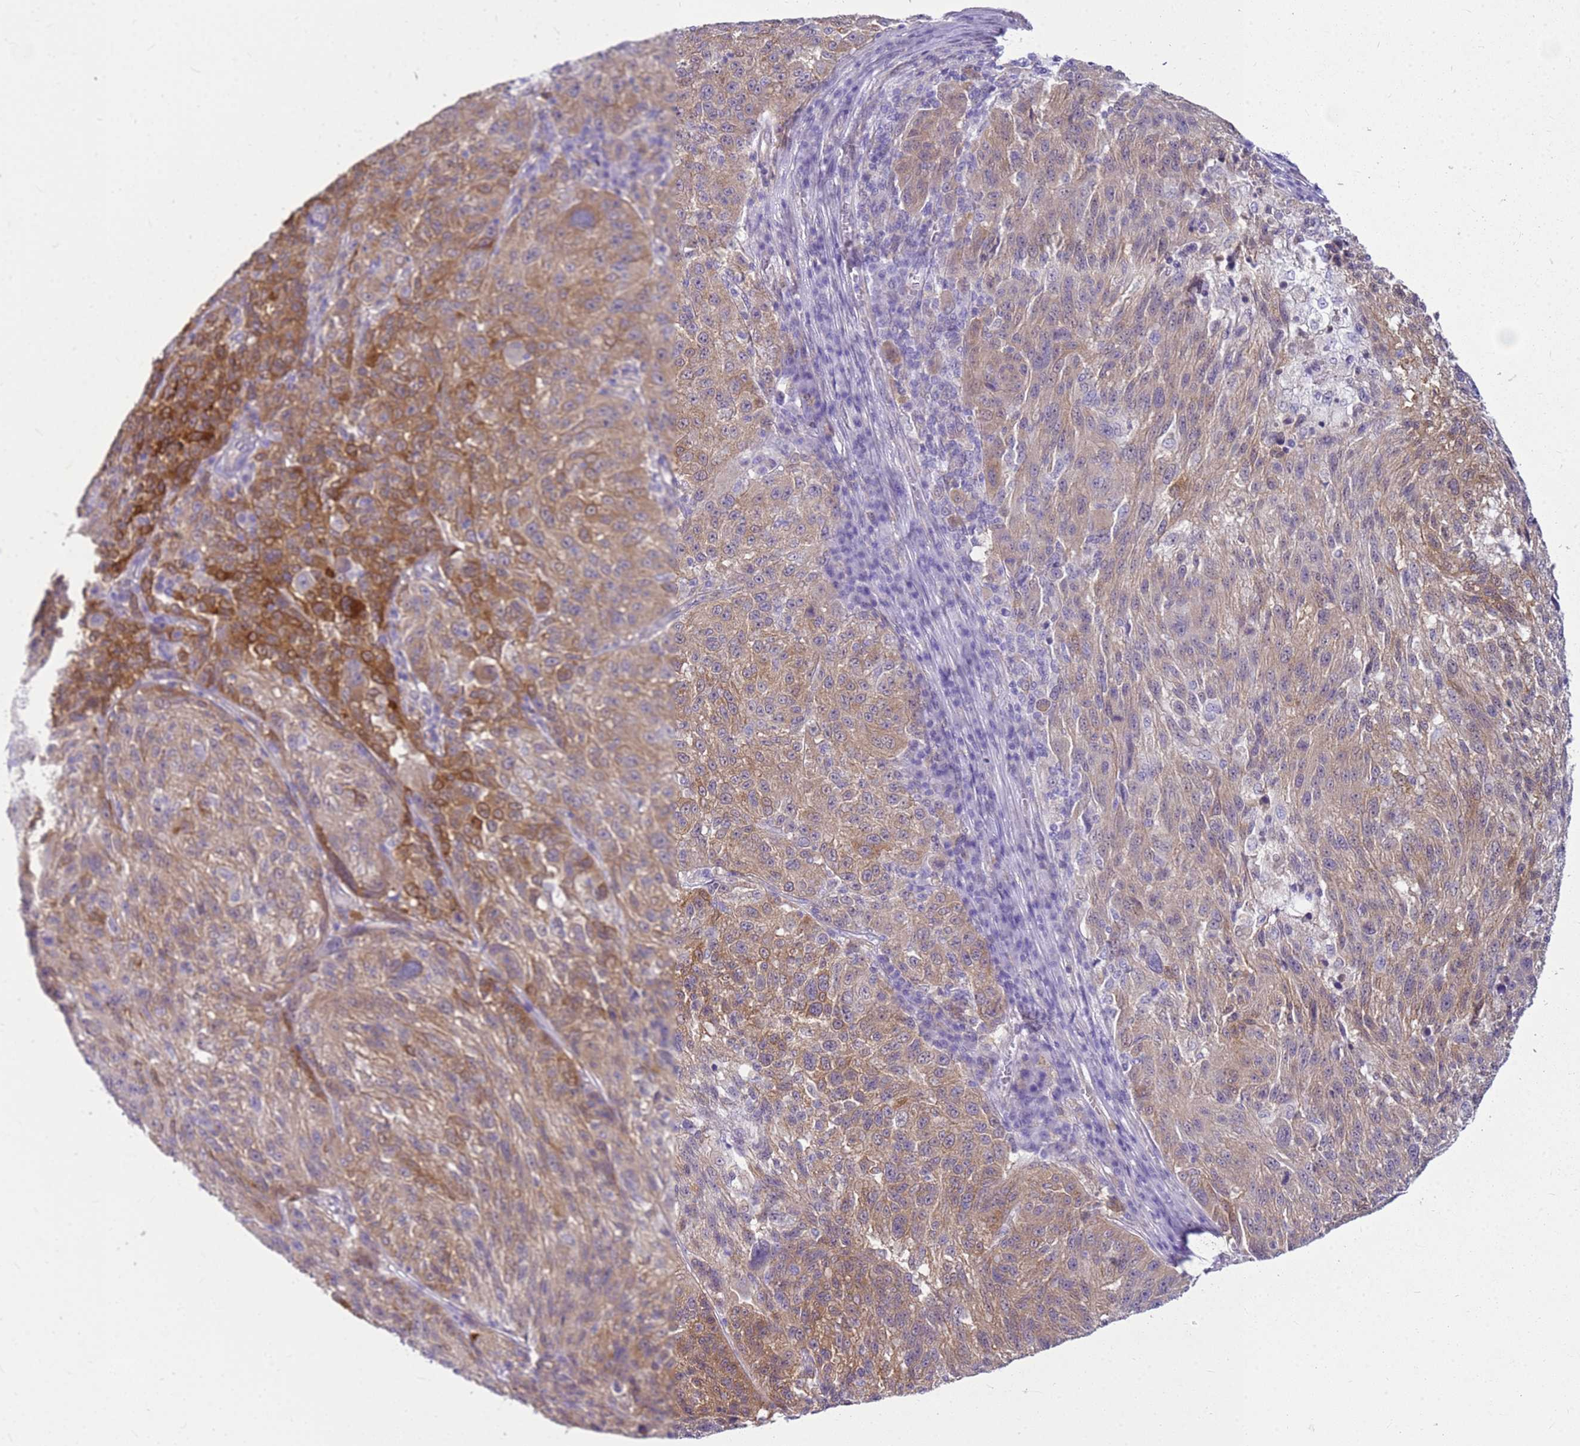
{"staining": {"intensity": "moderate", "quantity": ">75%", "location": "cytoplasmic/membranous"}, "tissue": "melanoma", "cell_type": "Tumor cells", "image_type": "cancer", "snomed": [{"axis": "morphology", "description": "Malignant melanoma, NOS"}, {"axis": "topography", "description": "Skin"}], "caption": "Immunohistochemical staining of human melanoma demonstrates medium levels of moderate cytoplasmic/membranous protein positivity in about >75% of tumor cells.", "gene": "HSPB1", "patient": {"sex": "male", "age": 53}}